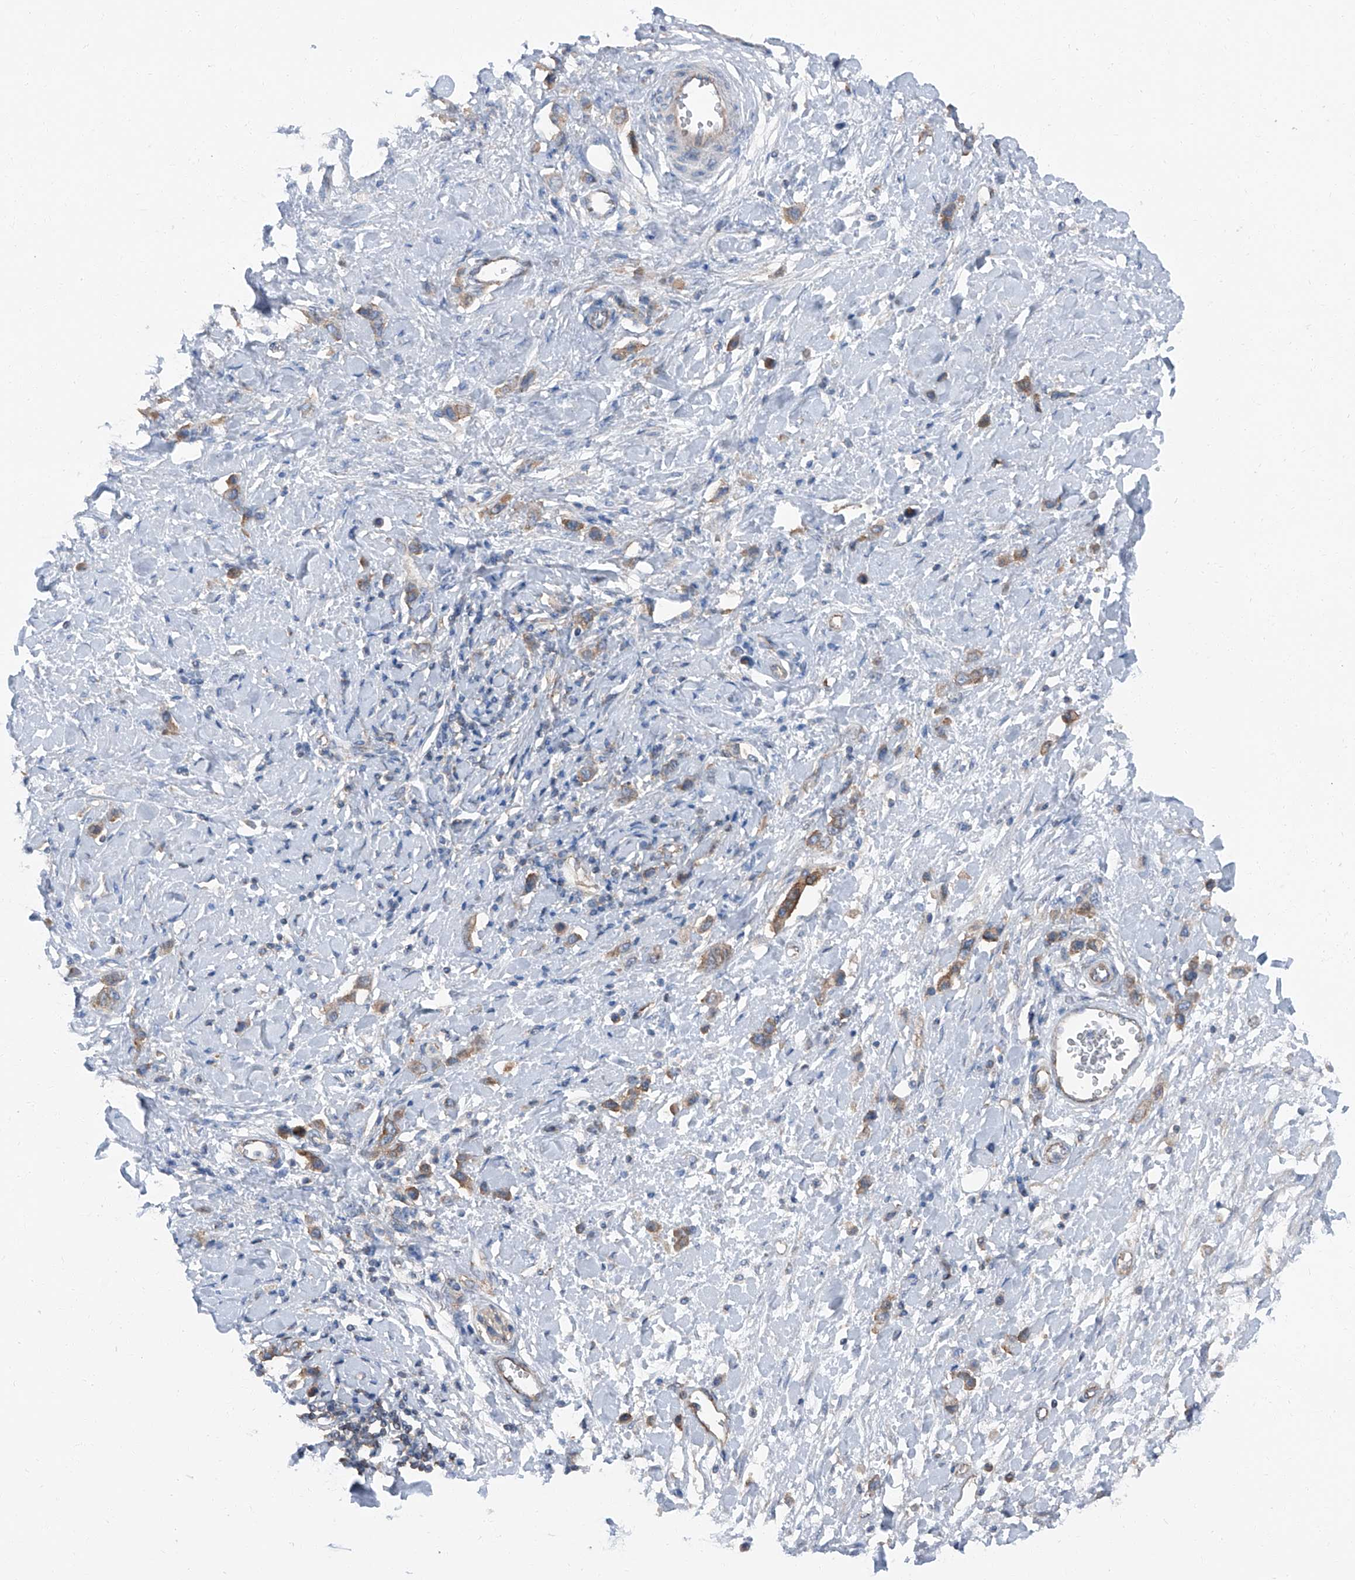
{"staining": {"intensity": "weak", "quantity": ">75%", "location": "cytoplasmic/membranous"}, "tissue": "stomach cancer", "cell_type": "Tumor cells", "image_type": "cancer", "snomed": [{"axis": "morphology", "description": "Adenocarcinoma, NOS"}, {"axis": "topography", "description": "Stomach"}], "caption": "A brown stain shows weak cytoplasmic/membranous positivity of a protein in stomach cancer (adenocarcinoma) tumor cells.", "gene": "GPR142", "patient": {"sex": "female", "age": 65}}